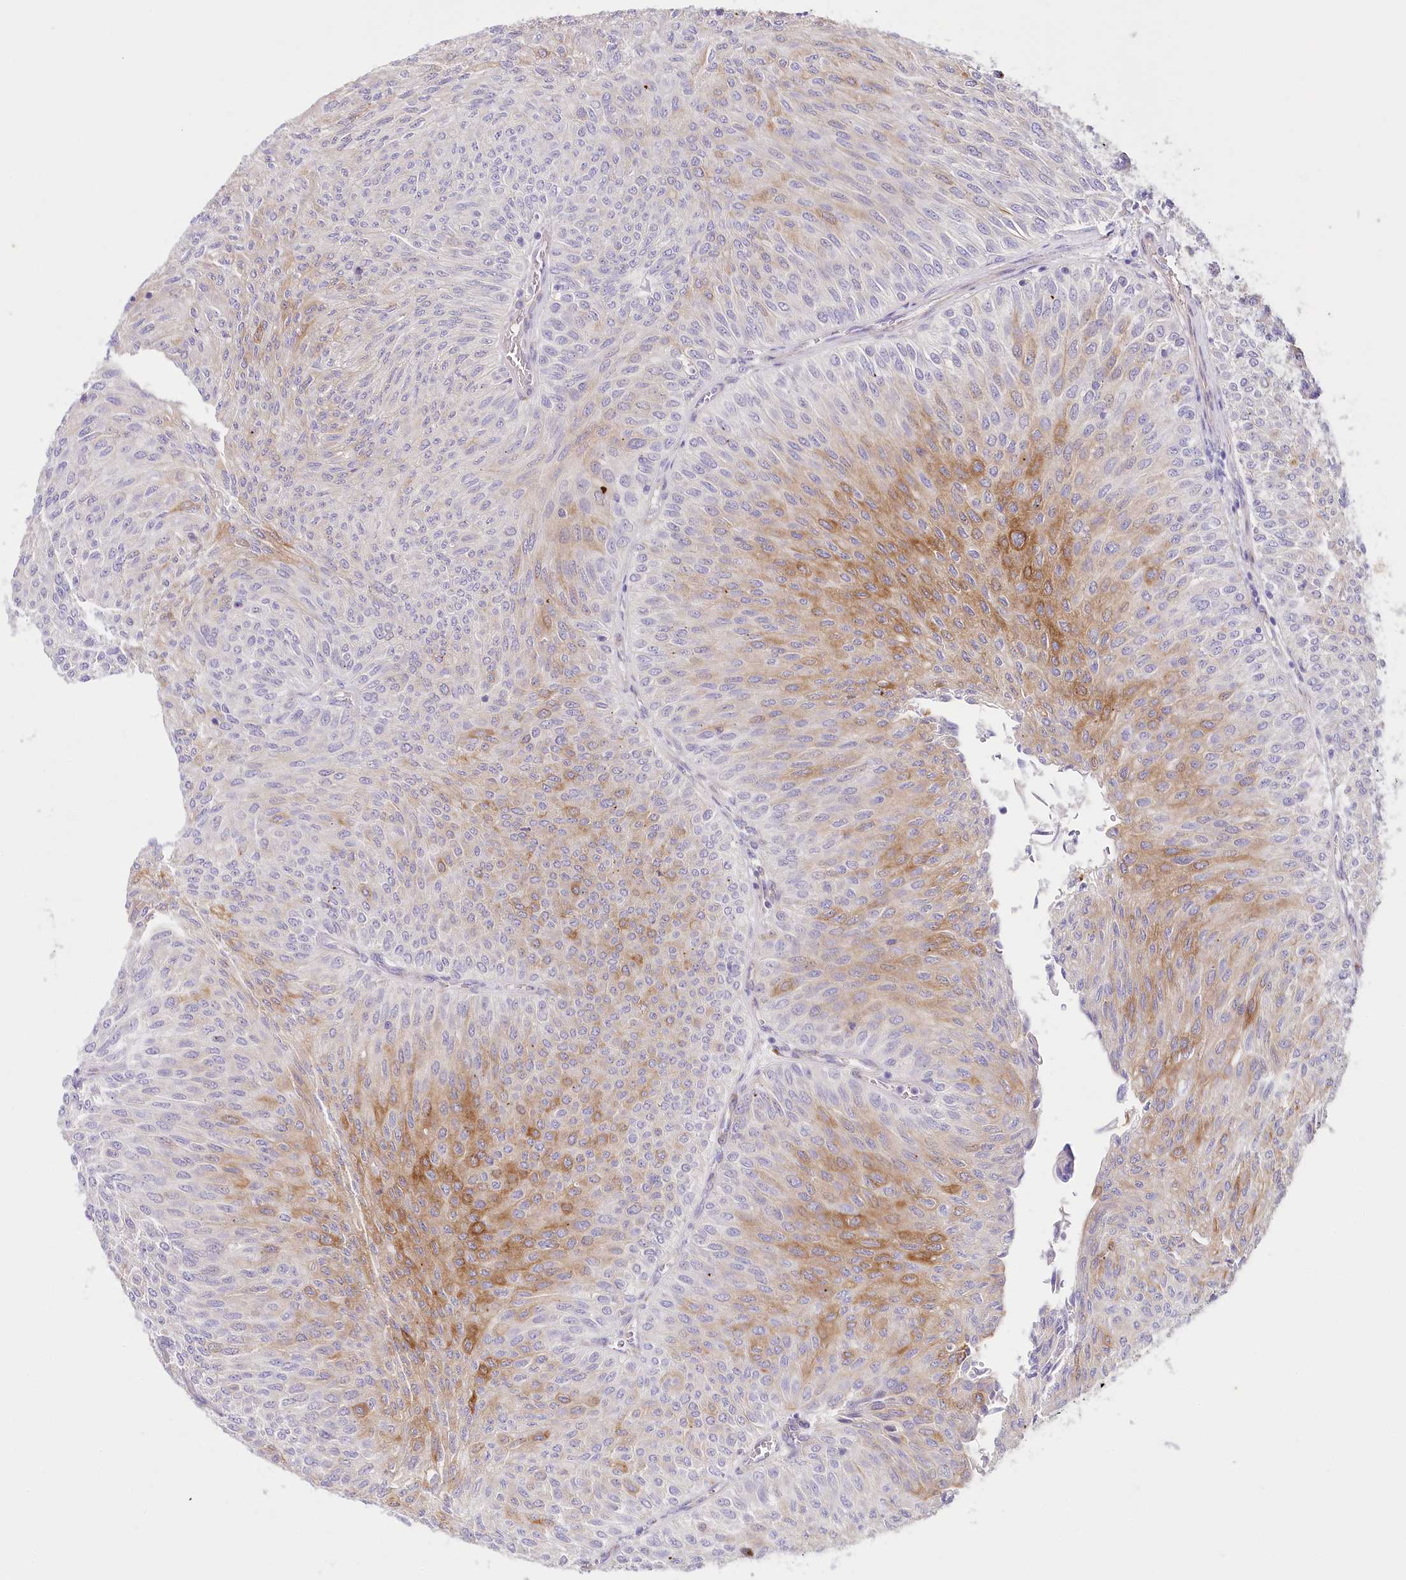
{"staining": {"intensity": "moderate", "quantity": "<25%", "location": "cytoplasmic/membranous"}, "tissue": "urothelial cancer", "cell_type": "Tumor cells", "image_type": "cancer", "snomed": [{"axis": "morphology", "description": "Urothelial carcinoma, Low grade"}, {"axis": "topography", "description": "Urinary bladder"}], "caption": "Human urothelial carcinoma (low-grade) stained with a protein marker exhibits moderate staining in tumor cells.", "gene": "ABRAXAS2", "patient": {"sex": "male", "age": 78}}